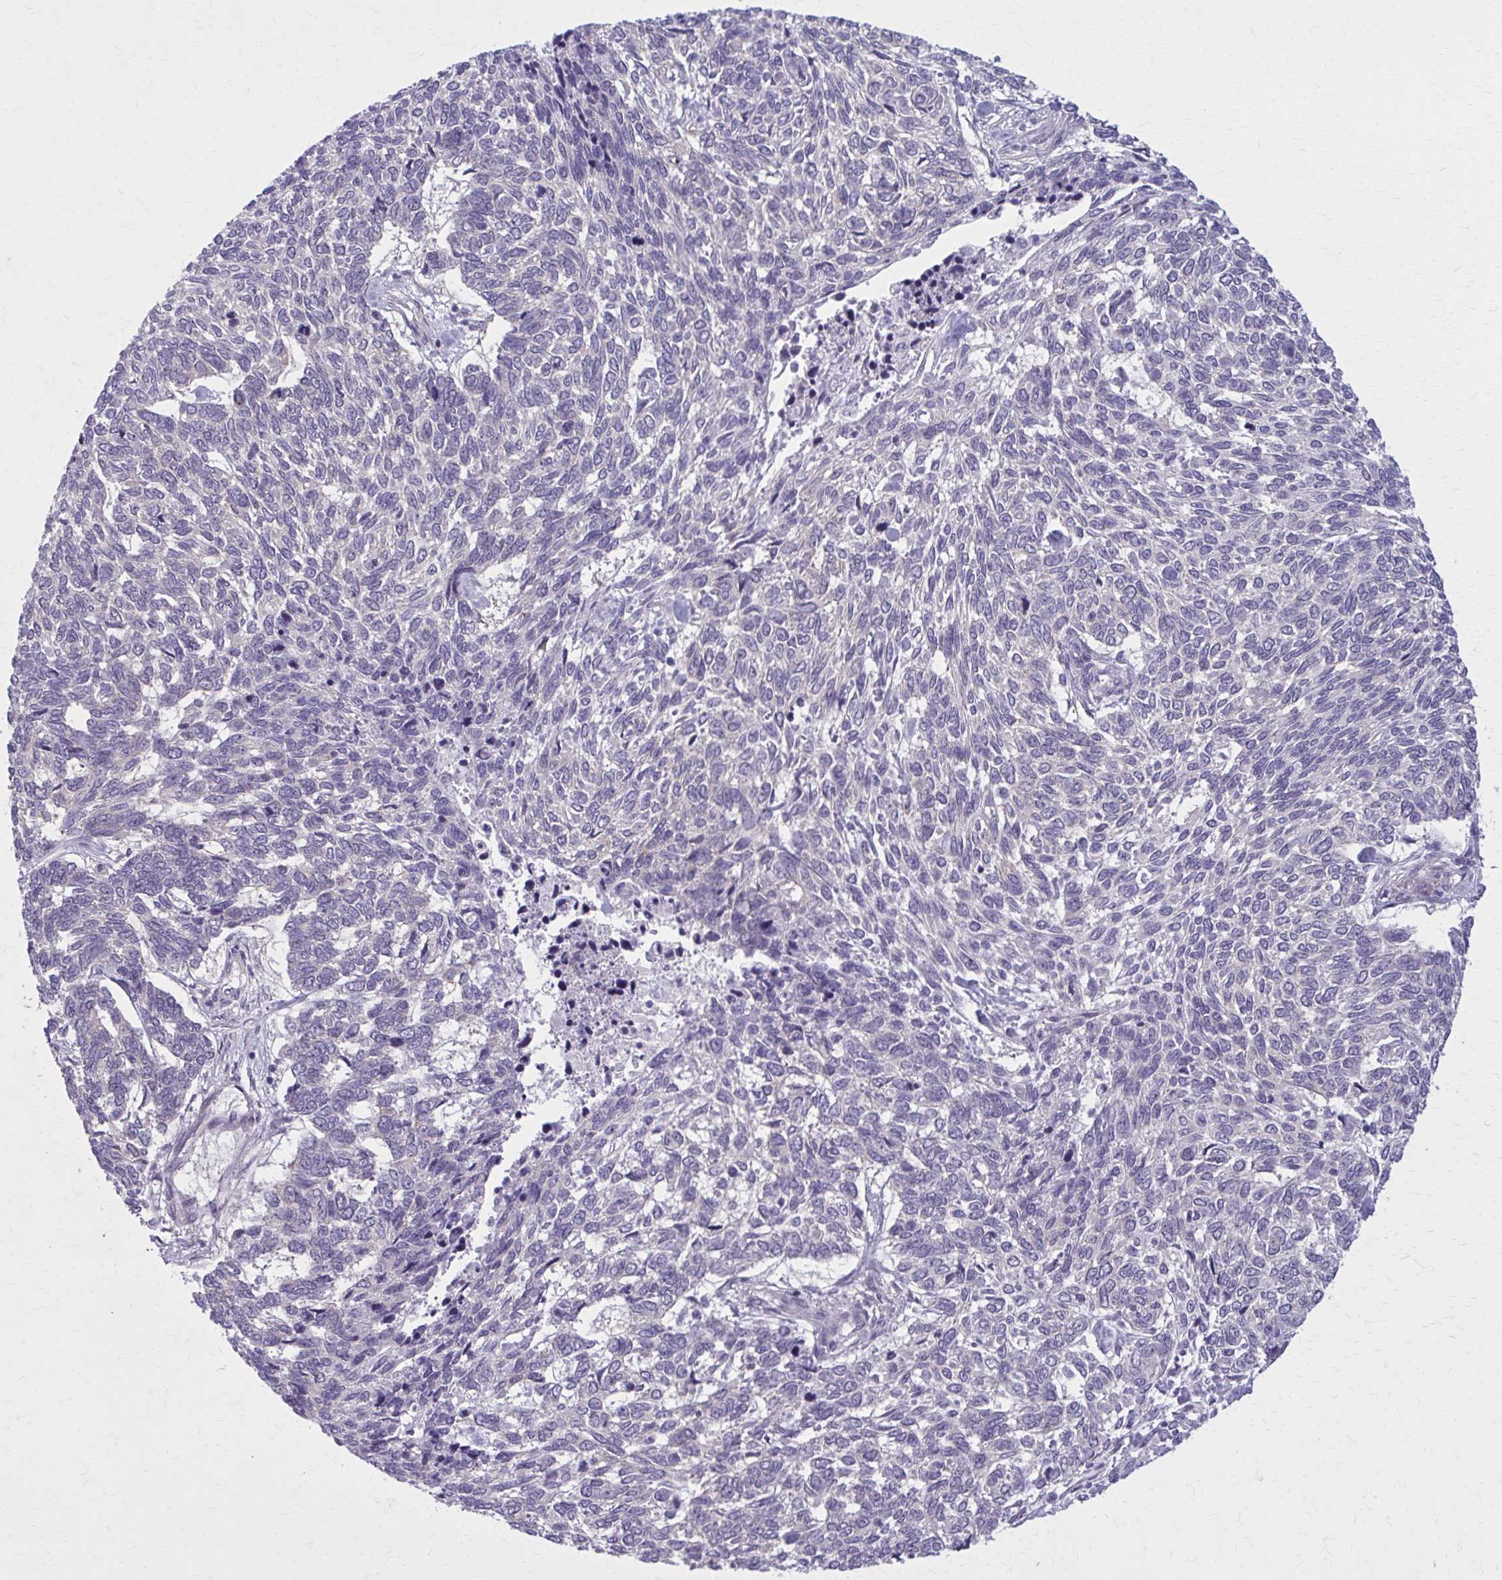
{"staining": {"intensity": "negative", "quantity": "none", "location": "none"}, "tissue": "skin cancer", "cell_type": "Tumor cells", "image_type": "cancer", "snomed": [{"axis": "morphology", "description": "Basal cell carcinoma"}, {"axis": "topography", "description": "Skin"}], "caption": "Immunohistochemical staining of skin basal cell carcinoma demonstrates no significant positivity in tumor cells. (Immunohistochemistry (ihc), brightfield microscopy, high magnification).", "gene": "NUMBL", "patient": {"sex": "female", "age": 65}}